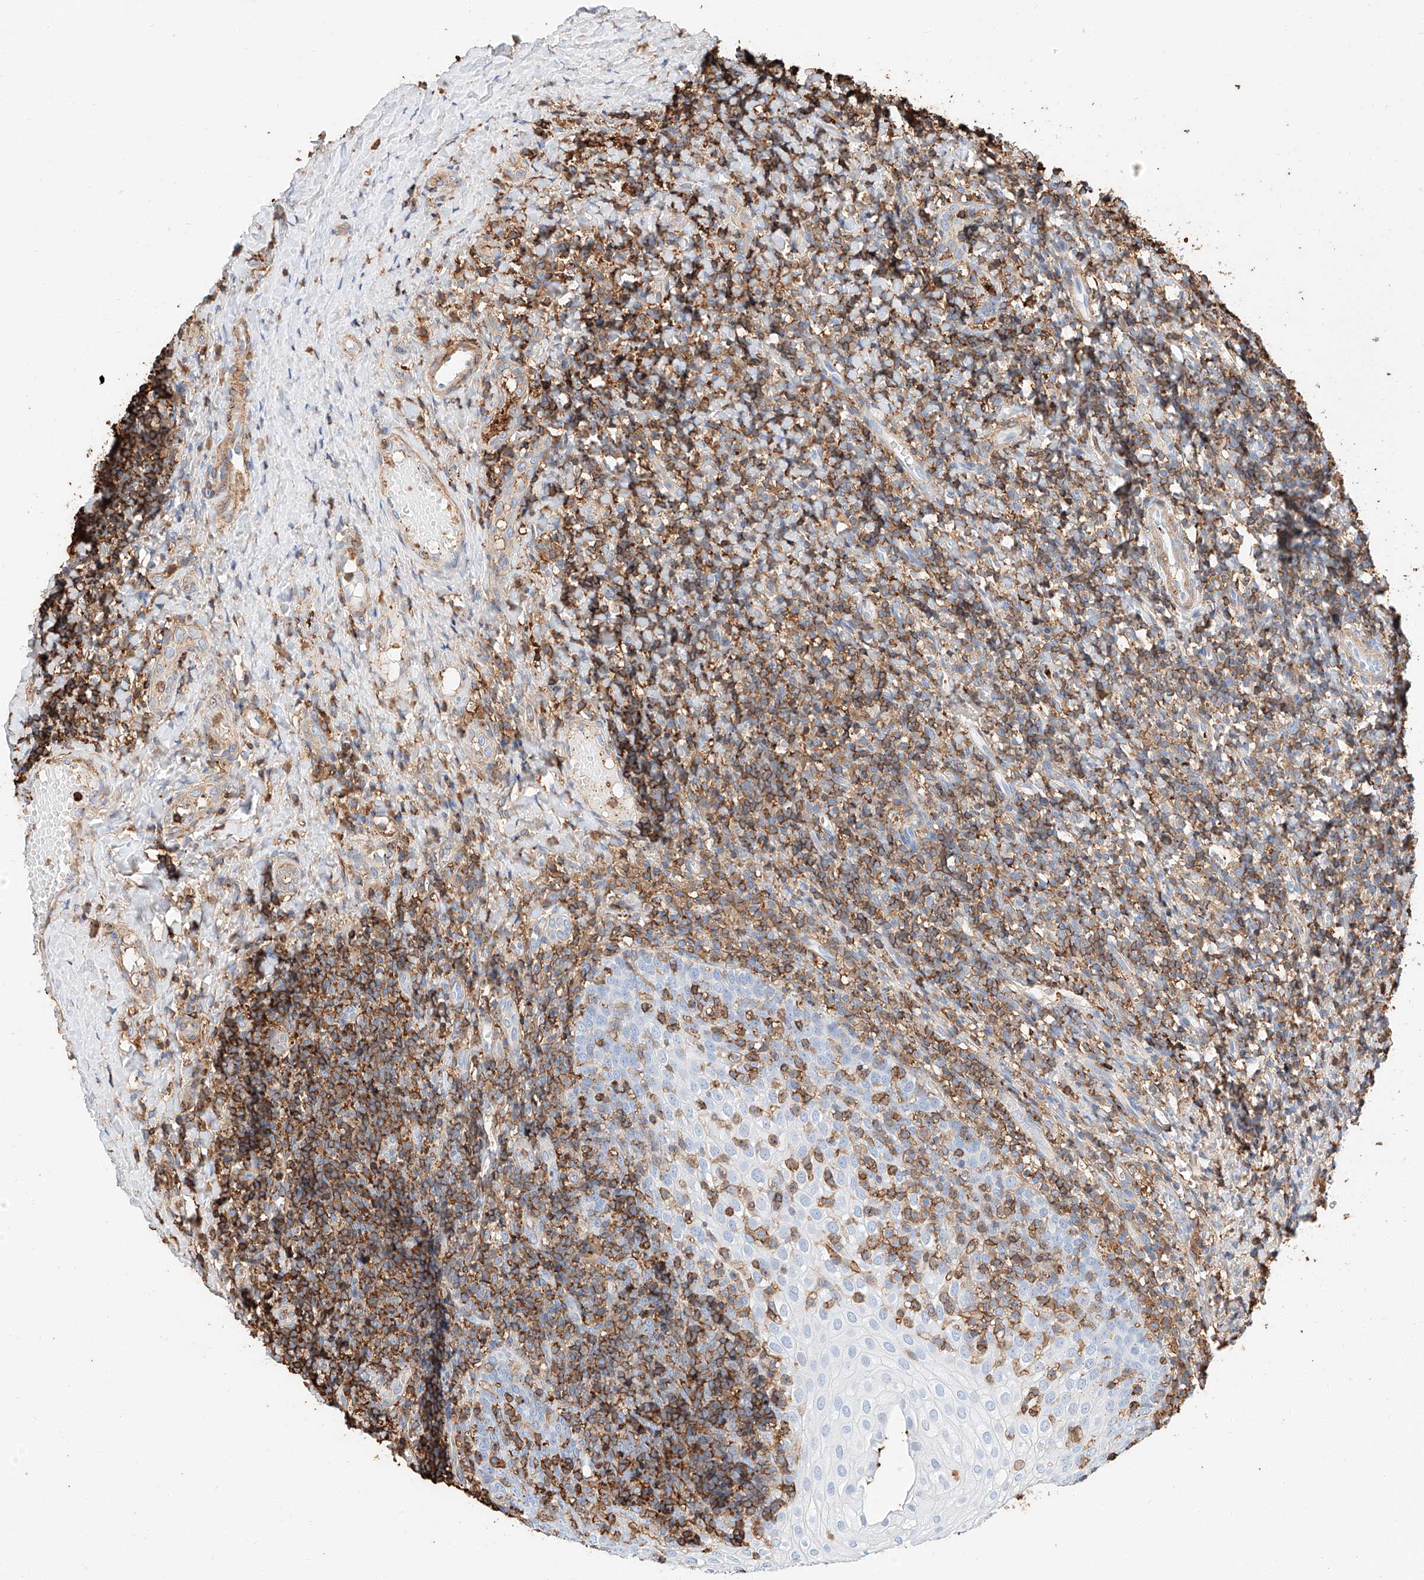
{"staining": {"intensity": "negative", "quantity": "none", "location": "none"}, "tissue": "tonsil", "cell_type": "Germinal center cells", "image_type": "normal", "snomed": [{"axis": "morphology", "description": "Normal tissue, NOS"}, {"axis": "topography", "description": "Tonsil"}], "caption": "Immunohistochemistry (IHC) image of unremarkable tonsil: human tonsil stained with DAB displays no significant protein staining in germinal center cells.", "gene": "WFS1", "patient": {"sex": "female", "age": 19}}